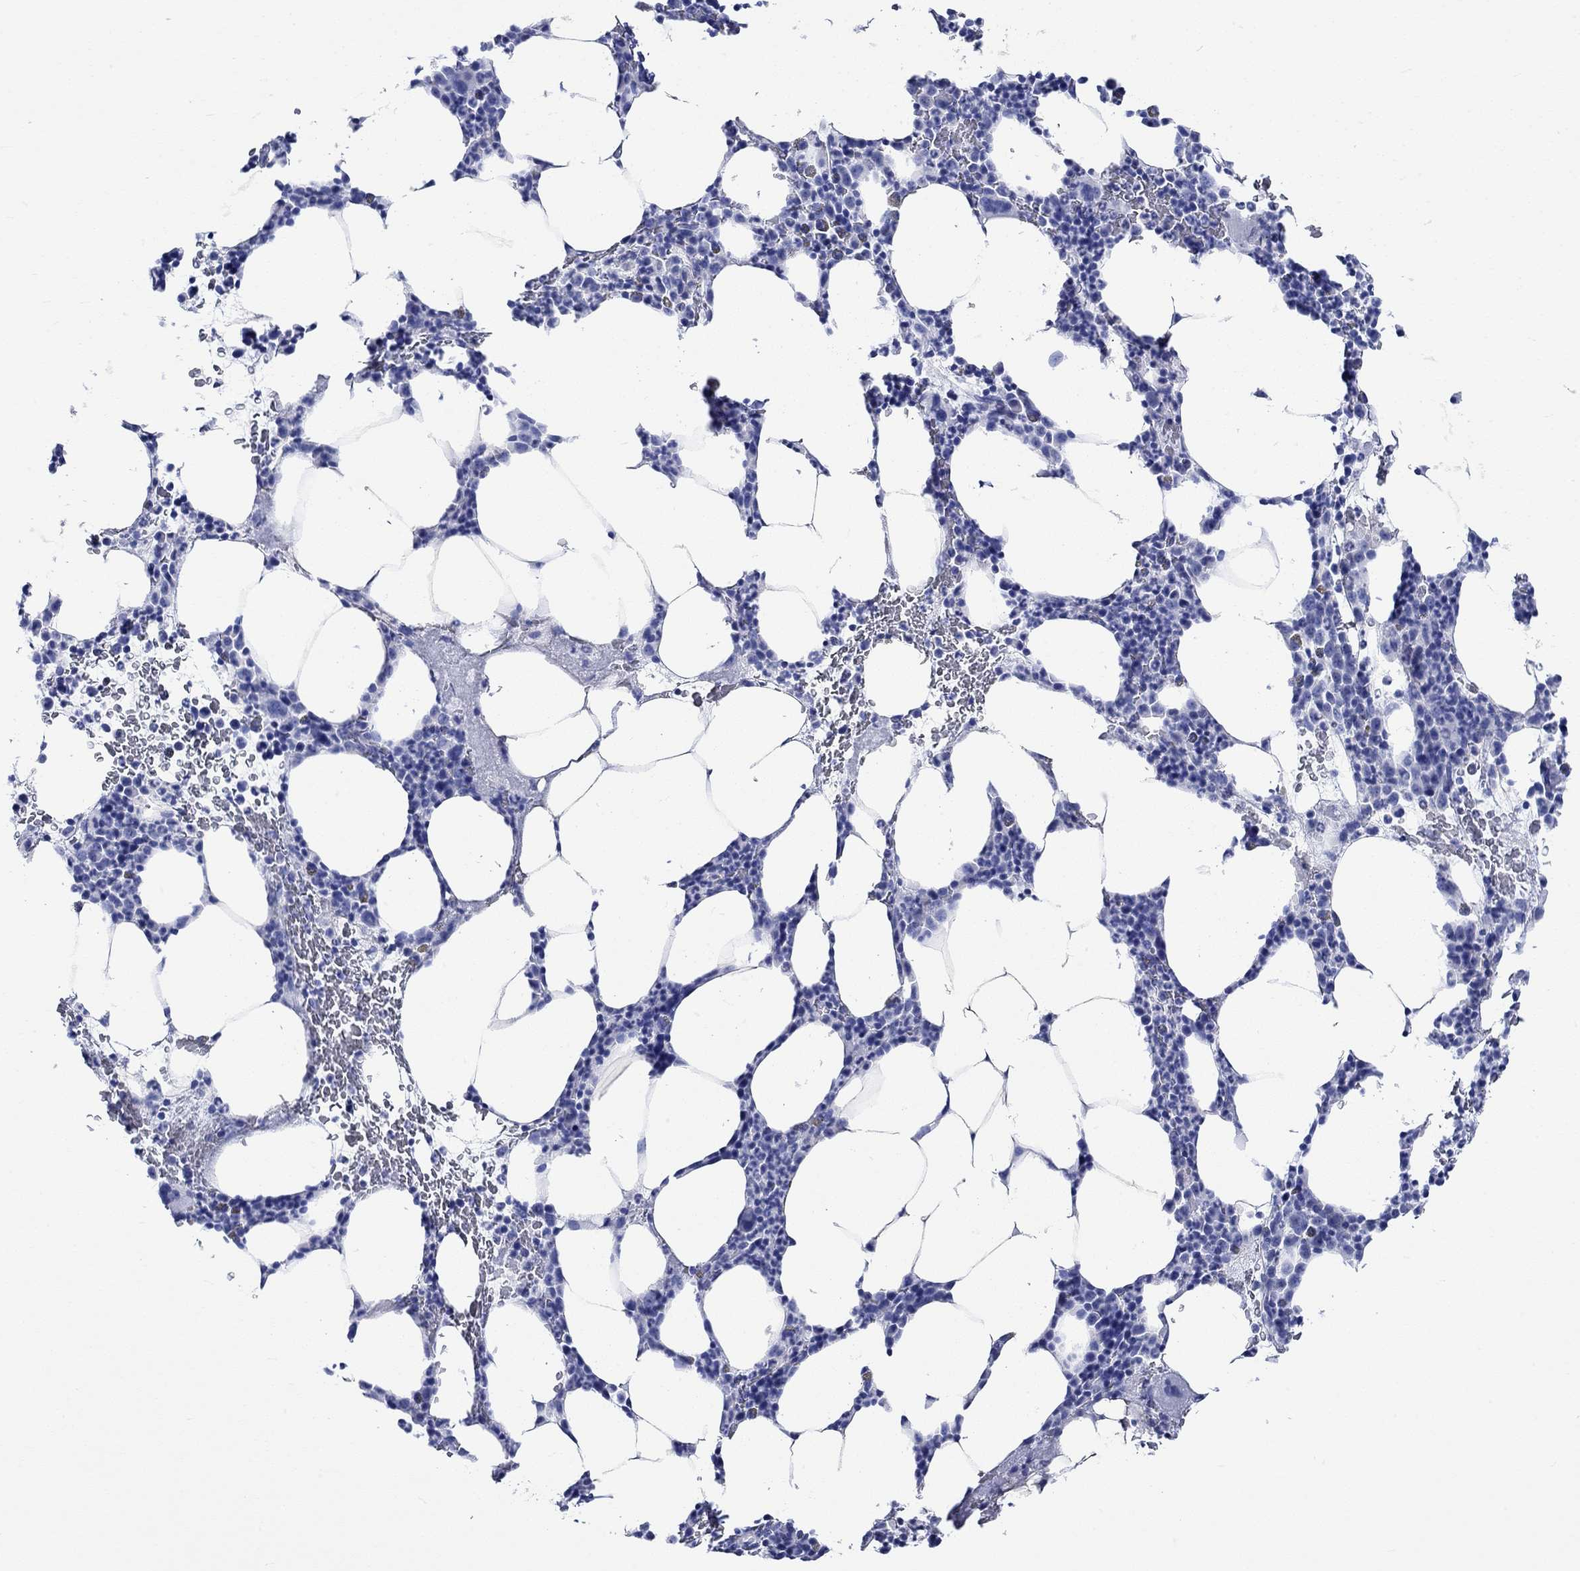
{"staining": {"intensity": "negative", "quantity": "none", "location": "none"}, "tissue": "bone marrow", "cell_type": "Hematopoietic cells", "image_type": "normal", "snomed": [{"axis": "morphology", "description": "Normal tissue, NOS"}, {"axis": "topography", "description": "Bone marrow"}], "caption": "Immunohistochemical staining of normal bone marrow demonstrates no significant expression in hematopoietic cells.", "gene": "CPLX1", "patient": {"sex": "male", "age": 83}}